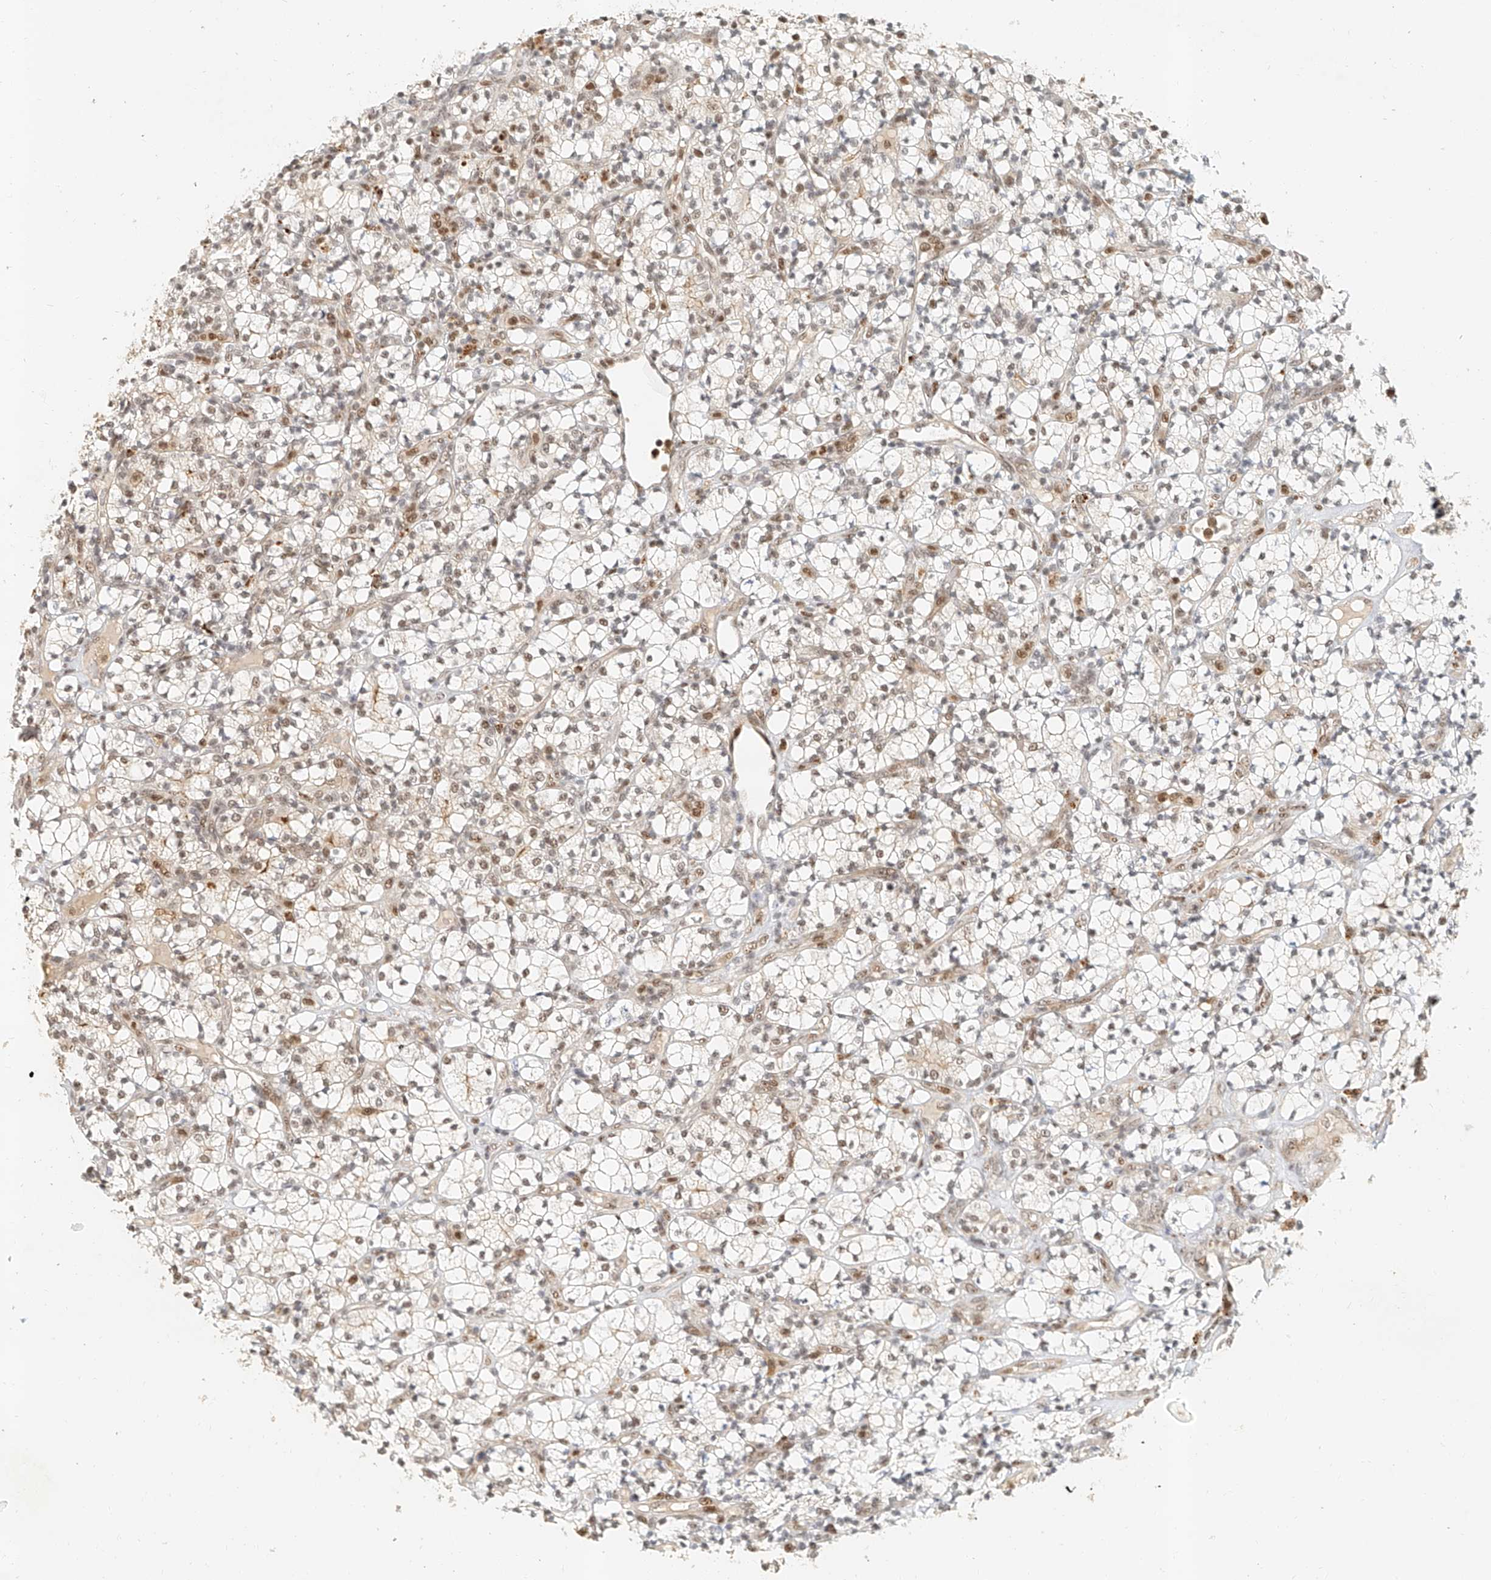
{"staining": {"intensity": "moderate", "quantity": ">75%", "location": "nuclear"}, "tissue": "renal cancer", "cell_type": "Tumor cells", "image_type": "cancer", "snomed": [{"axis": "morphology", "description": "Adenocarcinoma, NOS"}, {"axis": "topography", "description": "Kidney"}], "caption": "Adenocarcinoma (renal) stained with immunohistochemistry reveals moderate nuclear staining in approximately >75% of tumor cells. The protein of interest is stained brown, and the nuclei are stained in blue (DAB (3,3'-diaminobenzidine) IHC with brightfield microscopy, high magnification).", "gene": "CXorf58", "patient": {"sex": "male", "age": 77}}